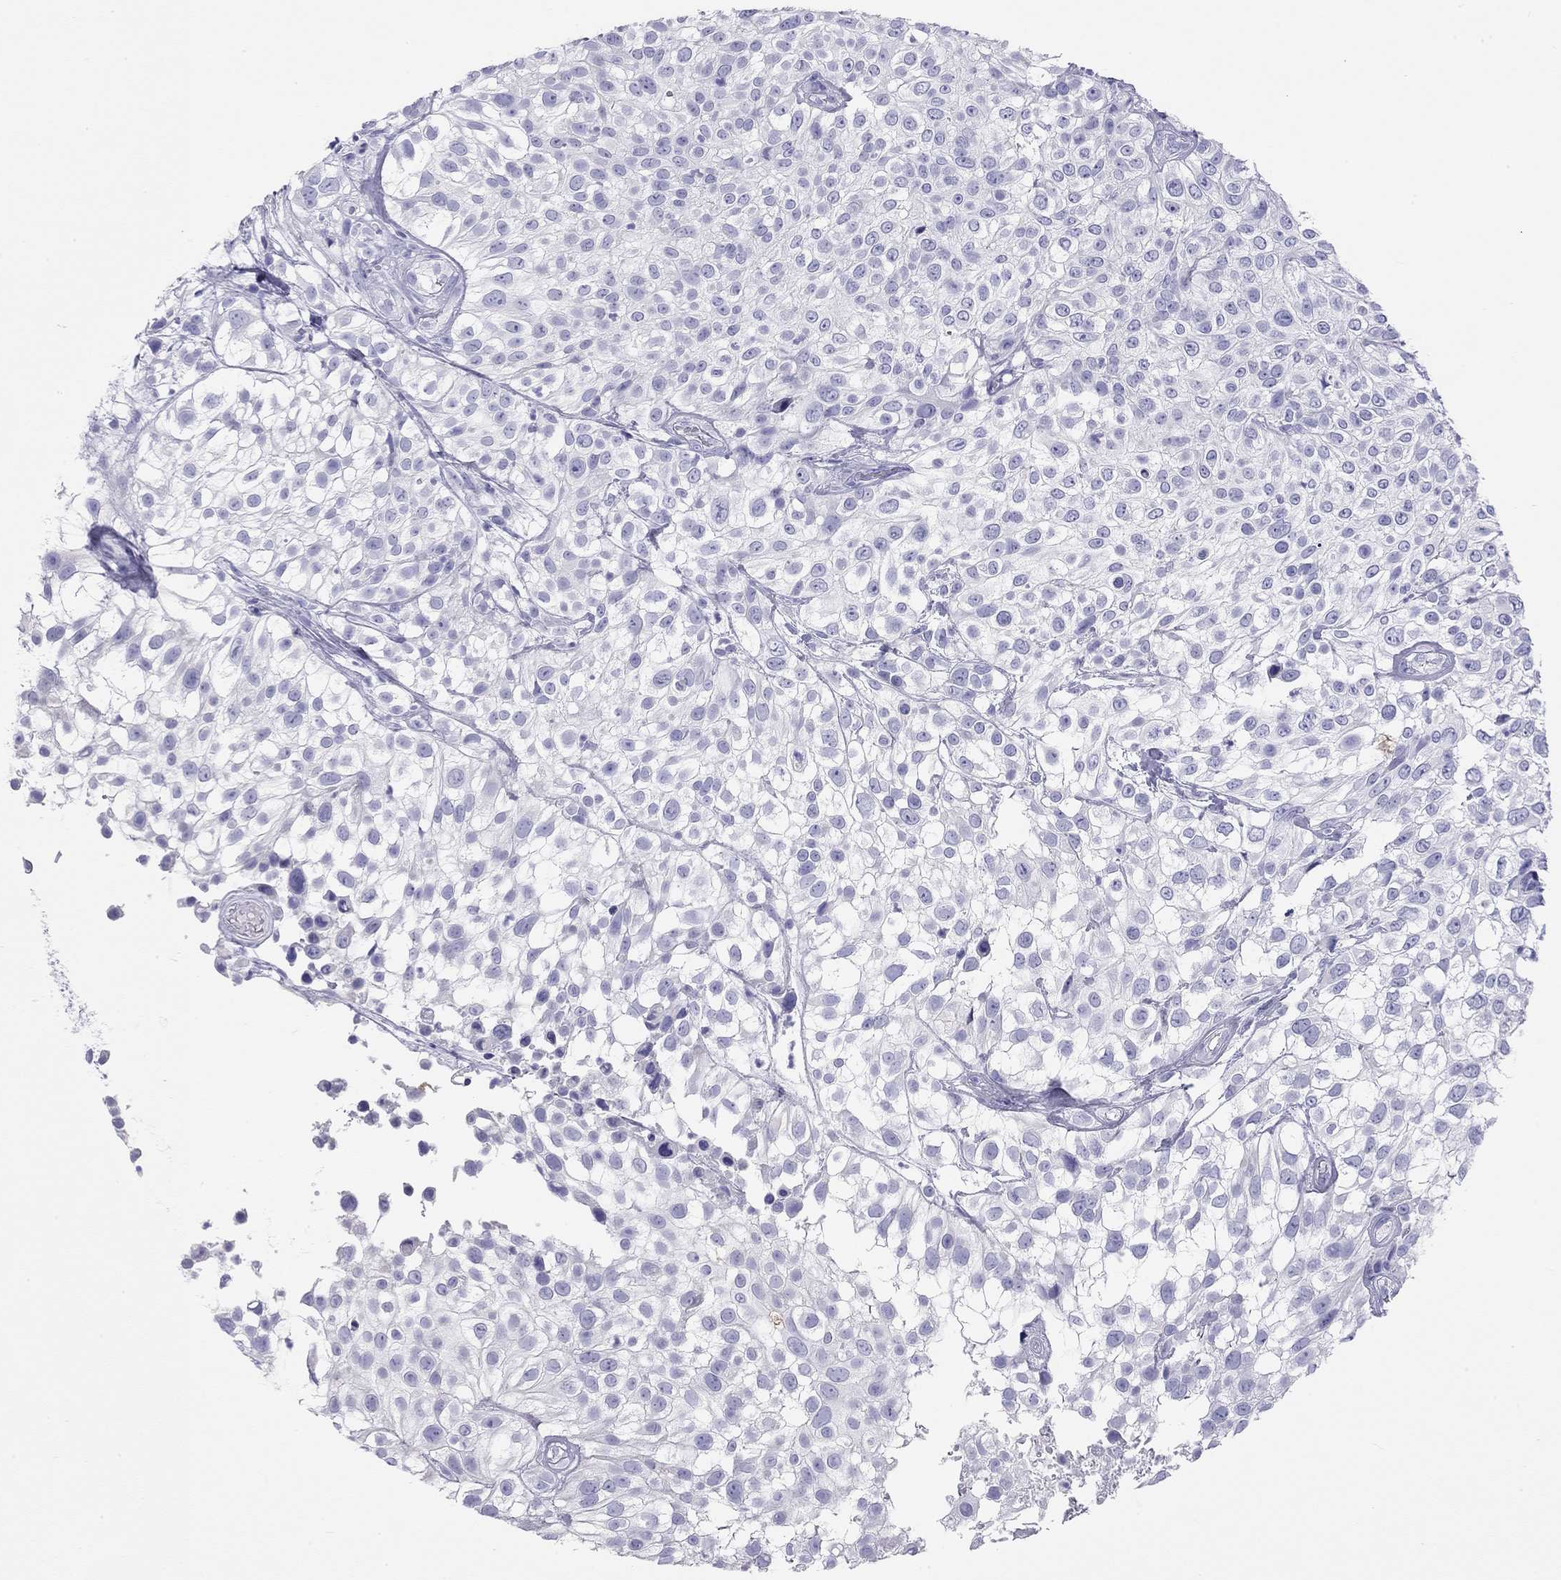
{"staining": {"intensity": "negative", "quantity": "none", "location": "none"}, "tissue": "urothelial cancer", "cell_type": "Tumor cells", "image_type": "cancer", "snomed": [{"axis": "morphology", "description": "Urothelial carcinoma, High grade"}, {"axis": "topography", "description": "Urinary bladder"}], "caption": "Urothelial cancer stained for a protein using immunohistochemistry (IHC) displays no staining tumor cells.", "gene": "HLA-DQB2", "patient": {"sex": "male", "age": 56}}